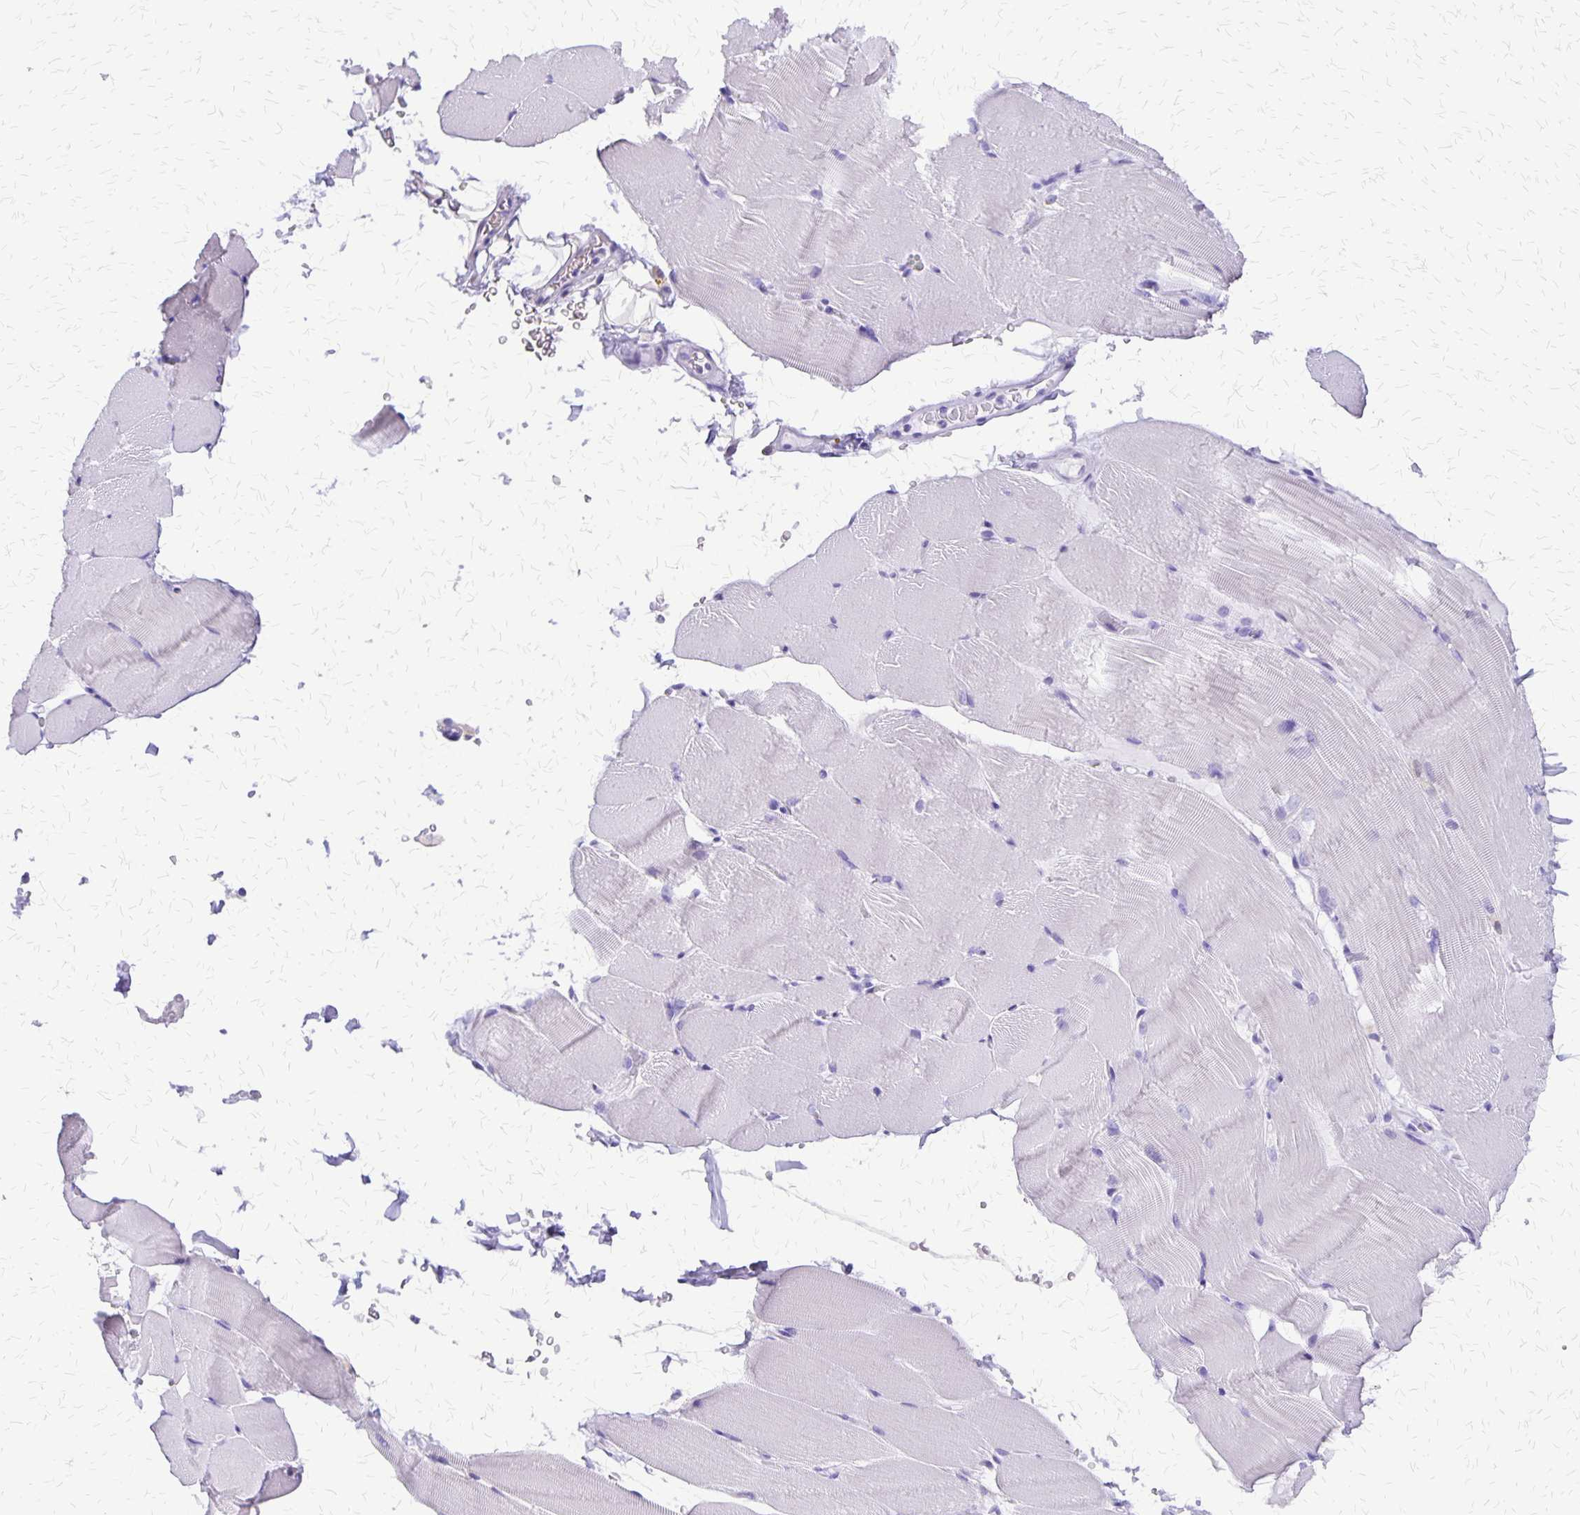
{"staining": {"intensity": "negative", "quantity": "none", "location": "none"}, "tissue": "skeletal muscle", "cell_type": "Myocytes", "image_type": "normal", "snomed": [{"axis": "morphology", "description": "Normal tissue, NOS"}, {"axis": "topography", "description": "Skeletal muscle"}], "caption": "The photomicrograph demonstrates no staining of myocytes in benign skeletal muscle. (Brightfield microscopy of DAB IHC at high magnification).", "gene": "SLC13A2", "patient": {"sex": "female", "age": 37}}